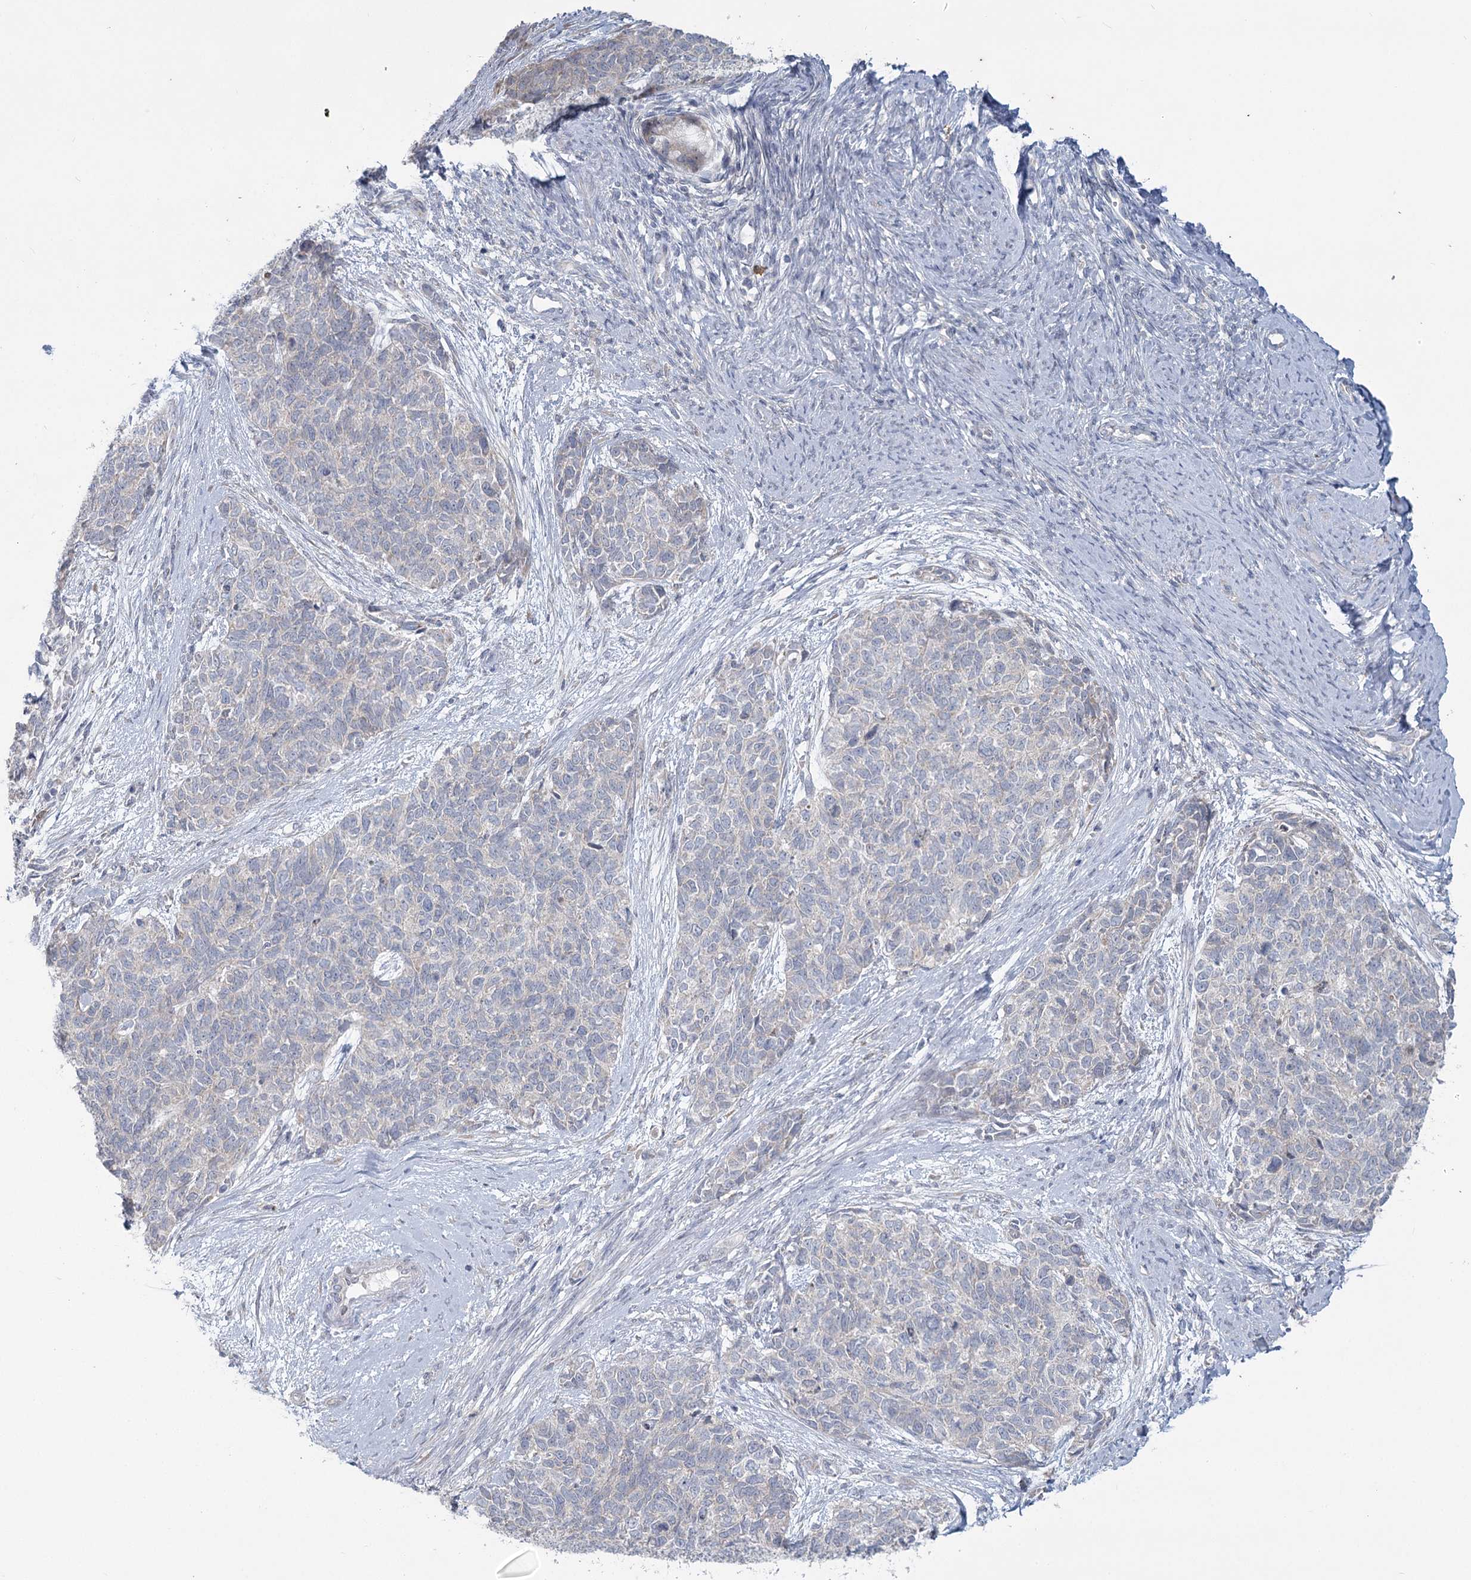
{"staining": {"intensity": "negative", "quantity": "none", "location": "none"}, "tissue": "cervical cancer", "cell_type": "Tumor cells", "image_type": "cancer", "snomed": [{"axis": "morphology", "description": "Squamous cell carcinoma, NOS"}, {"axis": "topography", "description": "Cervix"}], "caption": "There is no significant staining in tumor cells of cervical cancer (squamous cell carcinoma).", "gene": "PLA2G12A", "patient": {"sex": "female", "age": 63}}